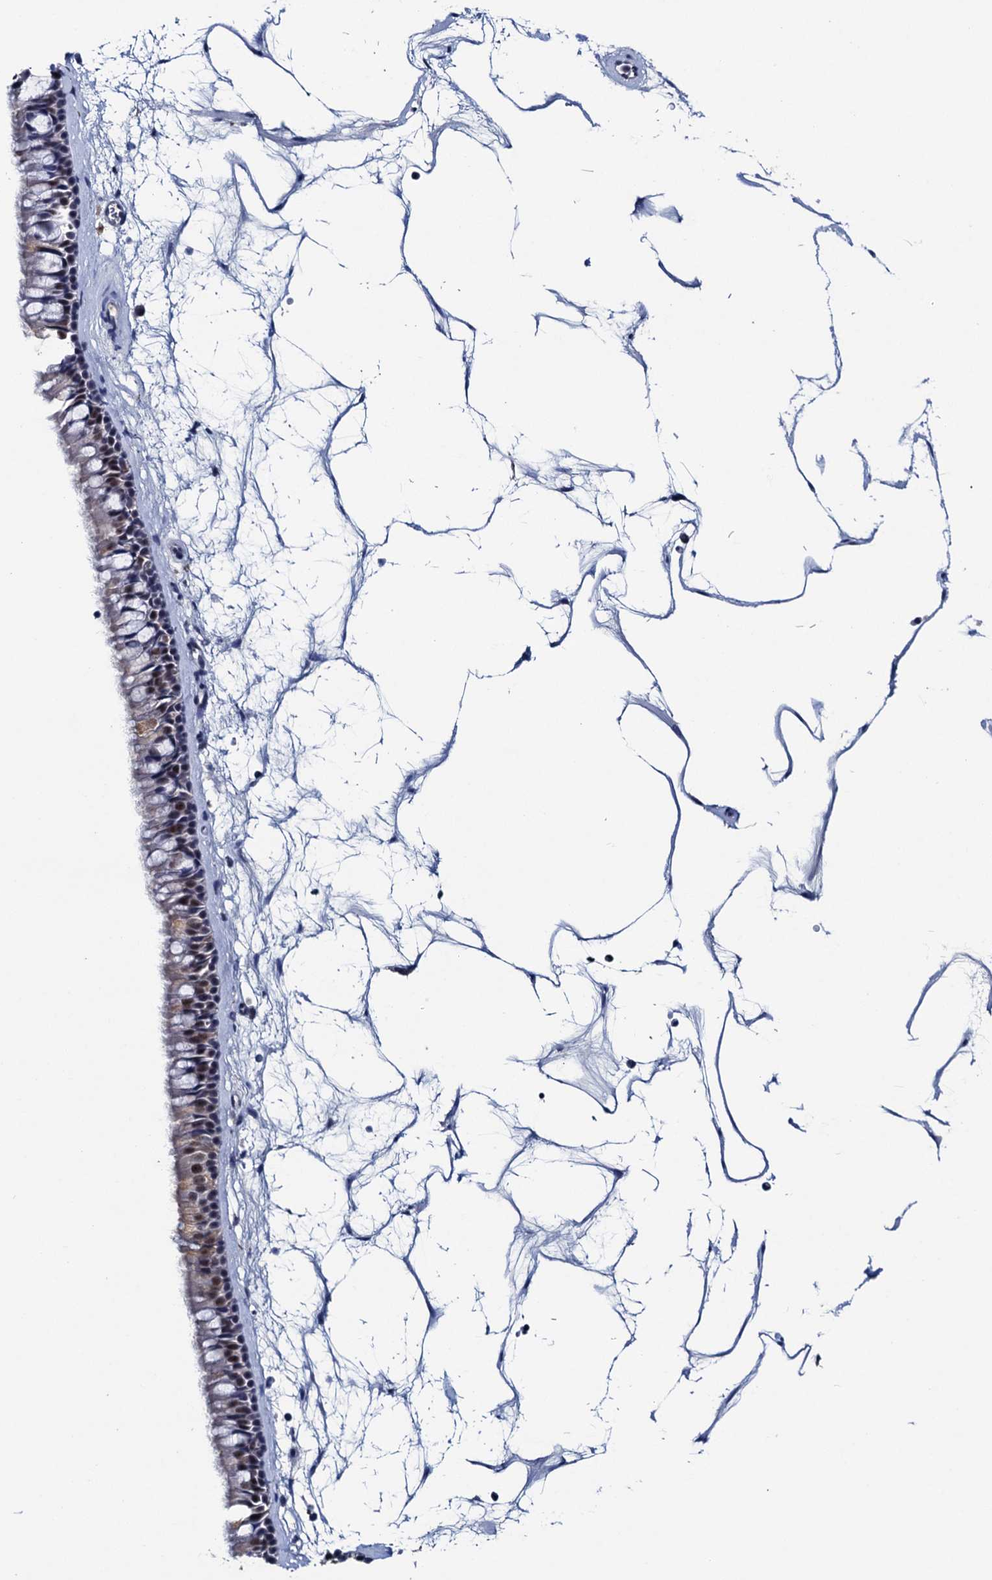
{"staining": {"intensity": "weak", "quantity": "25%-75%", "location": "nuclear"}, "tissue": "nasopharynx", "cell_type": "Respiratory epithelial cells", "image_type": "normal", "snomed": [{"axis": "morphology", "description": "Normal tissue, NOS"}, {"axis": "topography", "description": "Nasopharynx"}], "caption": "Immunohistochemistry (IHC) photomicrograph of normal nasopharynx: nasopharynx stained using immunohistochemistry (IHC) displays low levels of weak protein expression localized specifically in the nuclear of respiratory epithelial cells, appearing as a nuclear brown color.", "gene": "FNBP4", "patient": {"sex": "male", "age": 64}}